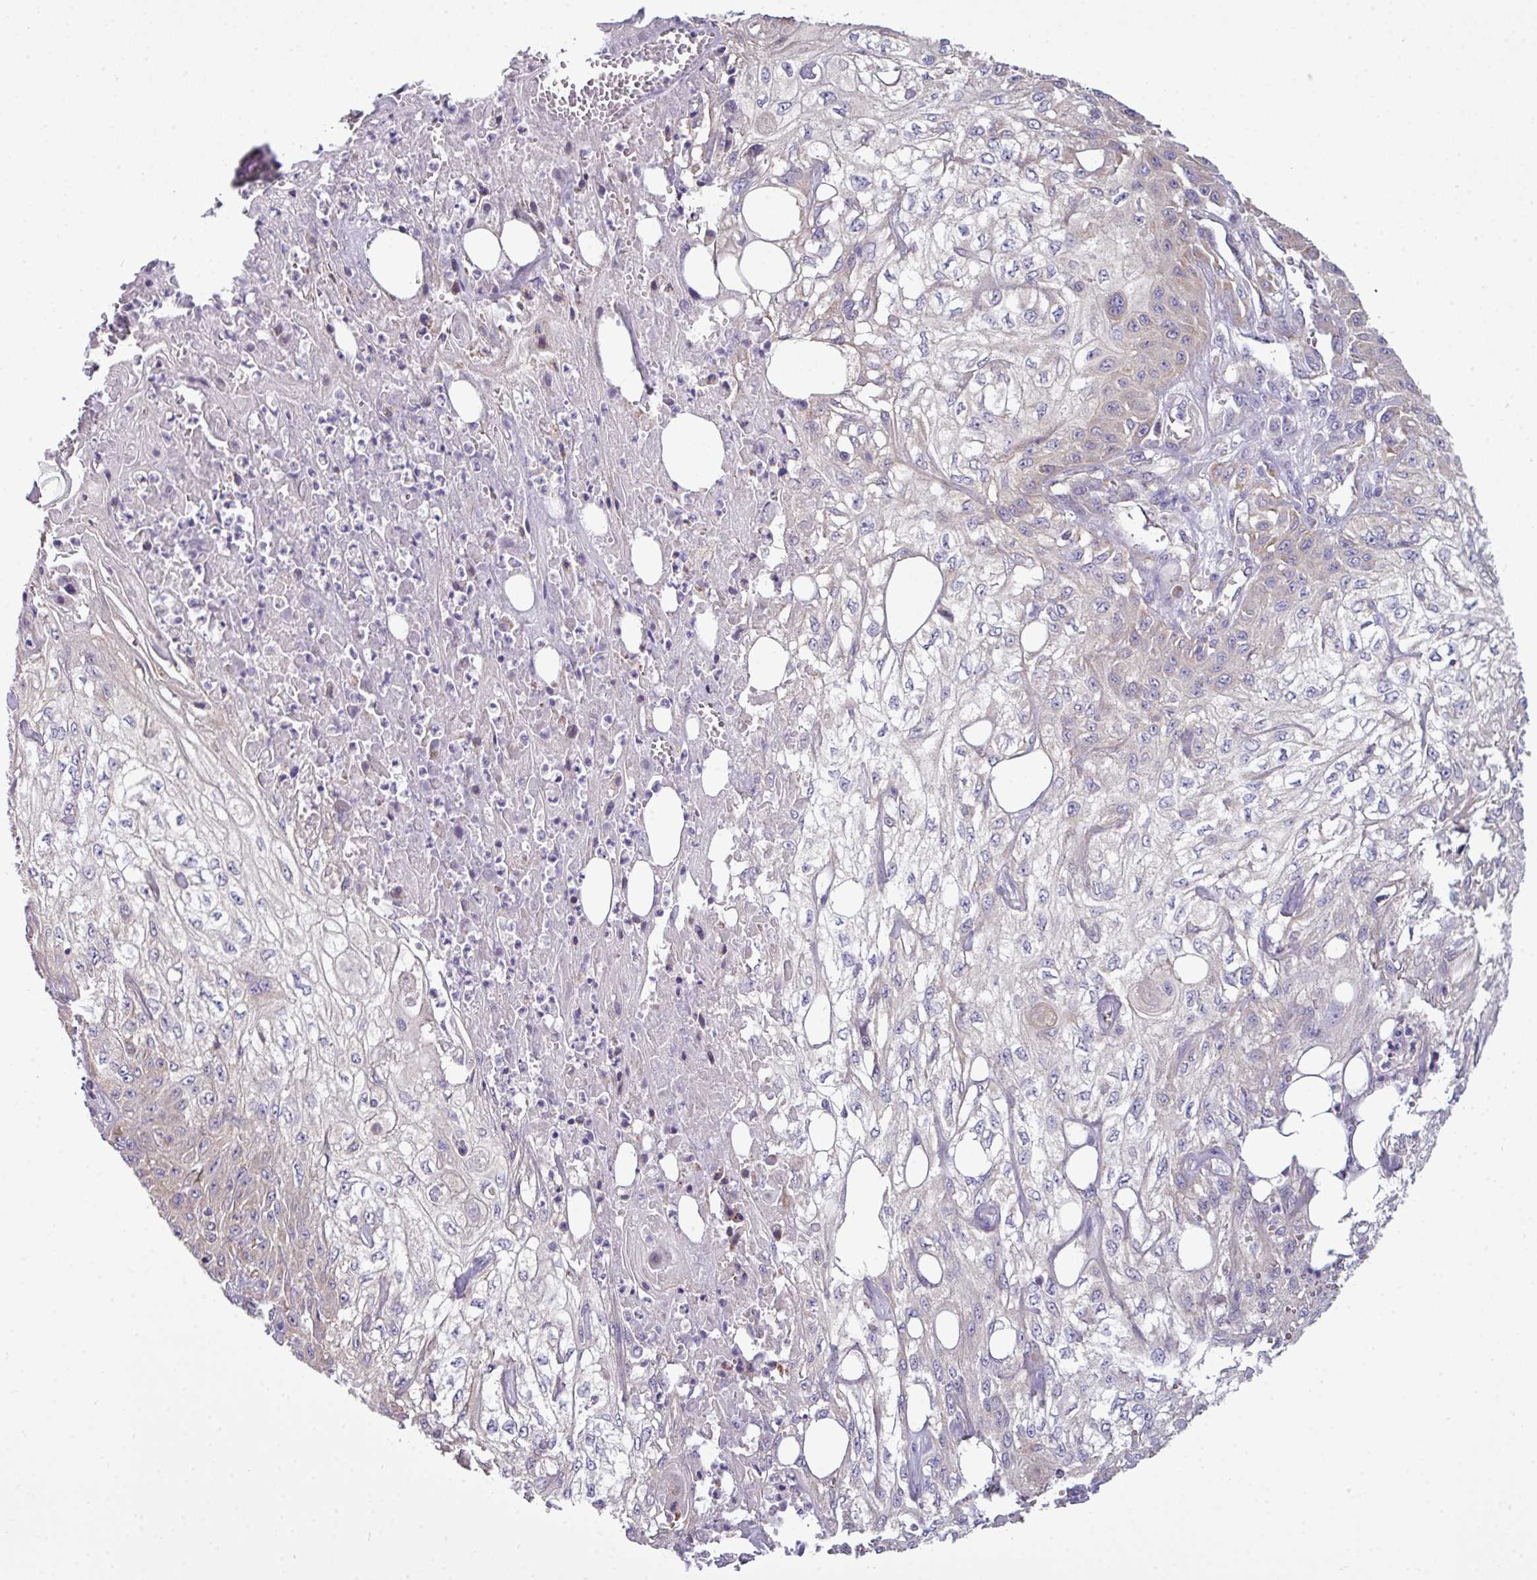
{"staining": {"intensity": "negative", "quantity": "none", "location": "none"}, "tissue": "skin cancer", "cell_type": "Tumor cells", "image_type": "cancer", "snomed": [{"axis": "morphology", "description": "Squamous cell carcinoma, NOS"}, {"axis": "morphology", "description": "Squamous cell carcinoma, metastatic, NOS"}, {"axis": "topography", "description": "Skin"}, {"axis": "topography", "description": "Lymph node"}], "caption": "Immunohistochemistry (IHC) micrograph of metastatic squamous cell carcinoma (skin) stained for a protein (brown), which demonstrates no expression in tumor cells.", "gene": "AGAP5", "patient": {"sex": "male", "age": 75}}